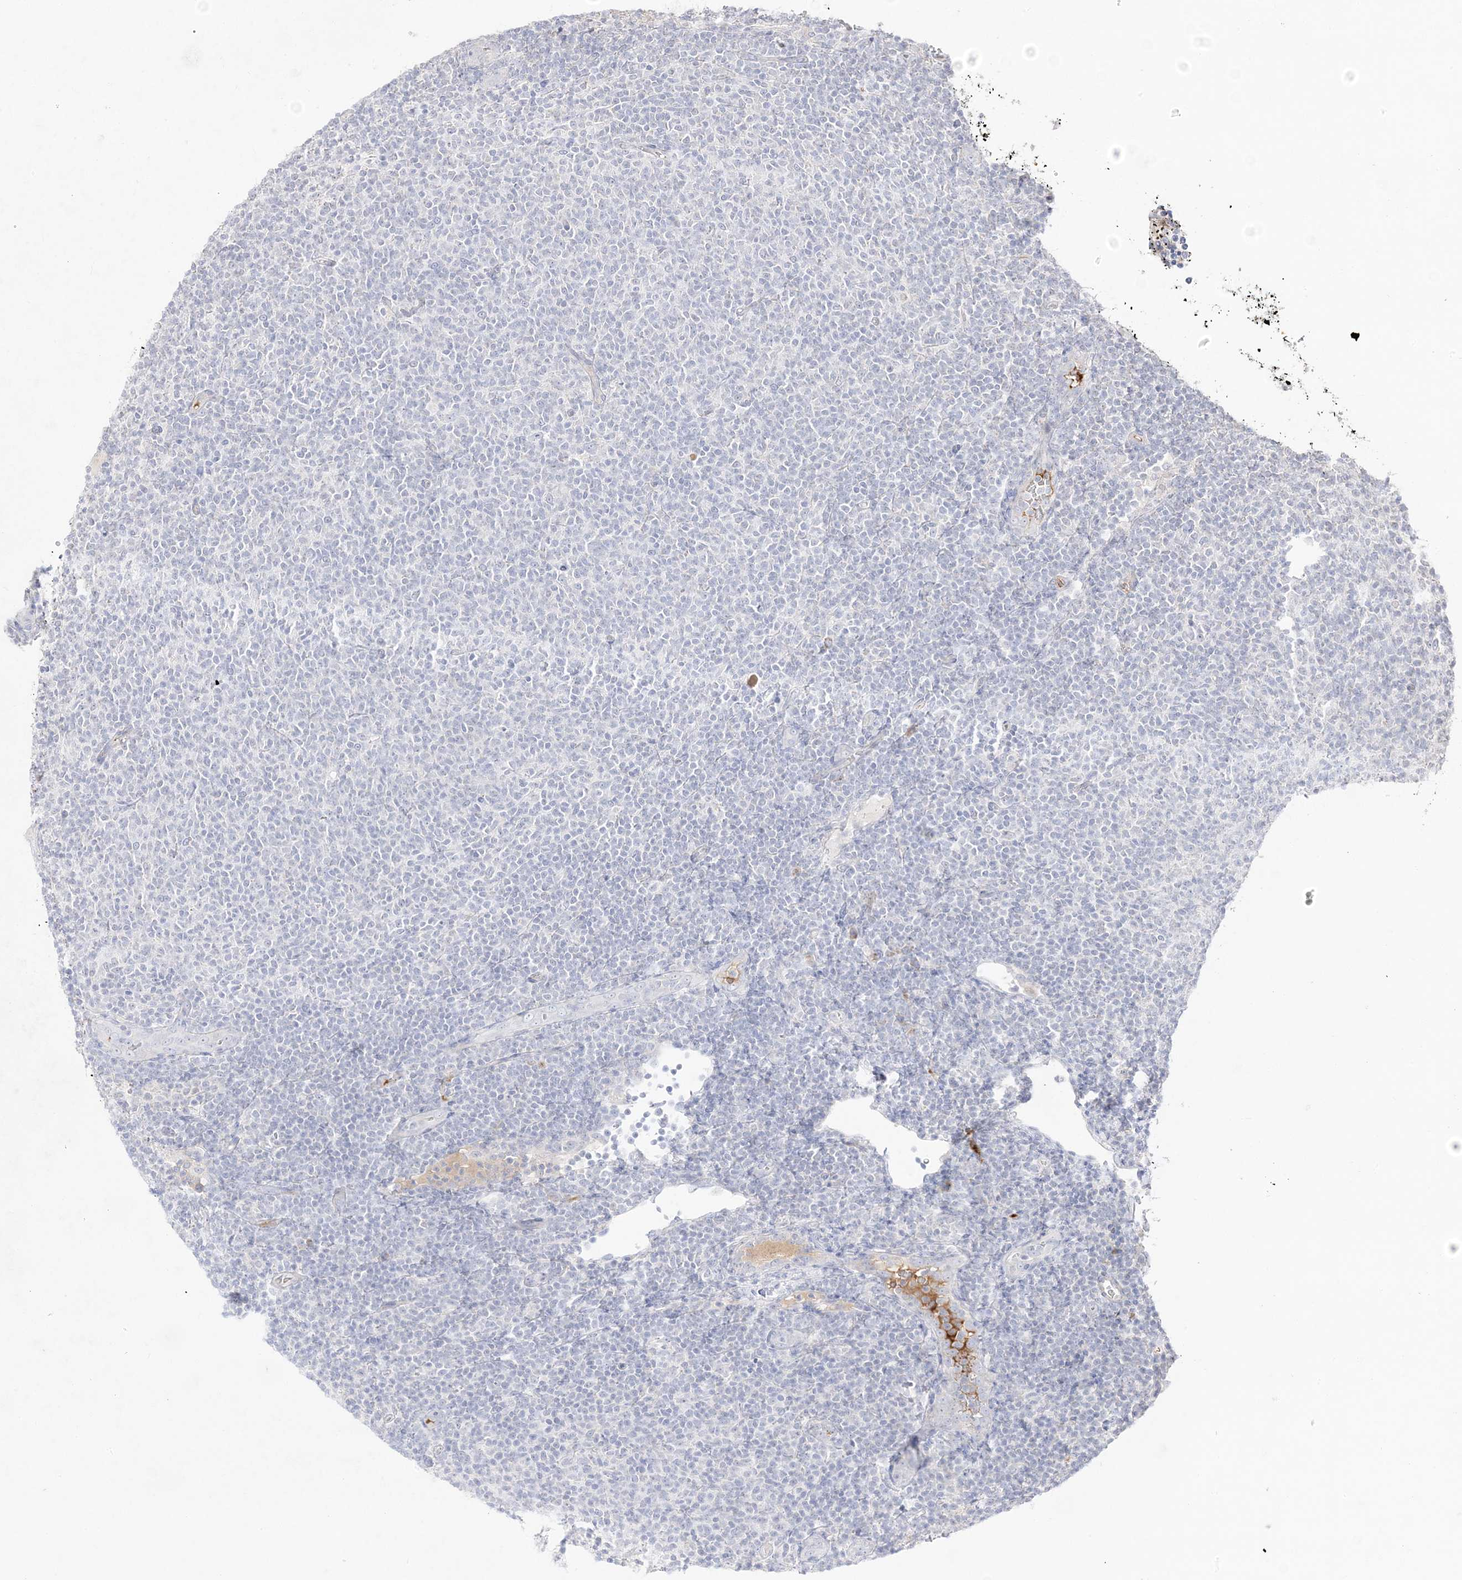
{"staining": {"intensity": "negative", "quantity": "none", "location": "none"}, "tissue": "lymphoma", "cell_type": "Tumor cells", "image_type": "cancer", "snomed": [{"axis": "morphology", "description": "Malignant lymphoma, non-Hodgkin's type, Low grade"}, {"axis": "topography", "description": "Lymph node"}], "caption": "Tumor cells show no significant positivity in lymphoma.", "gene": "TRANK1", "patient": {"sex": "male", "age": 66}}